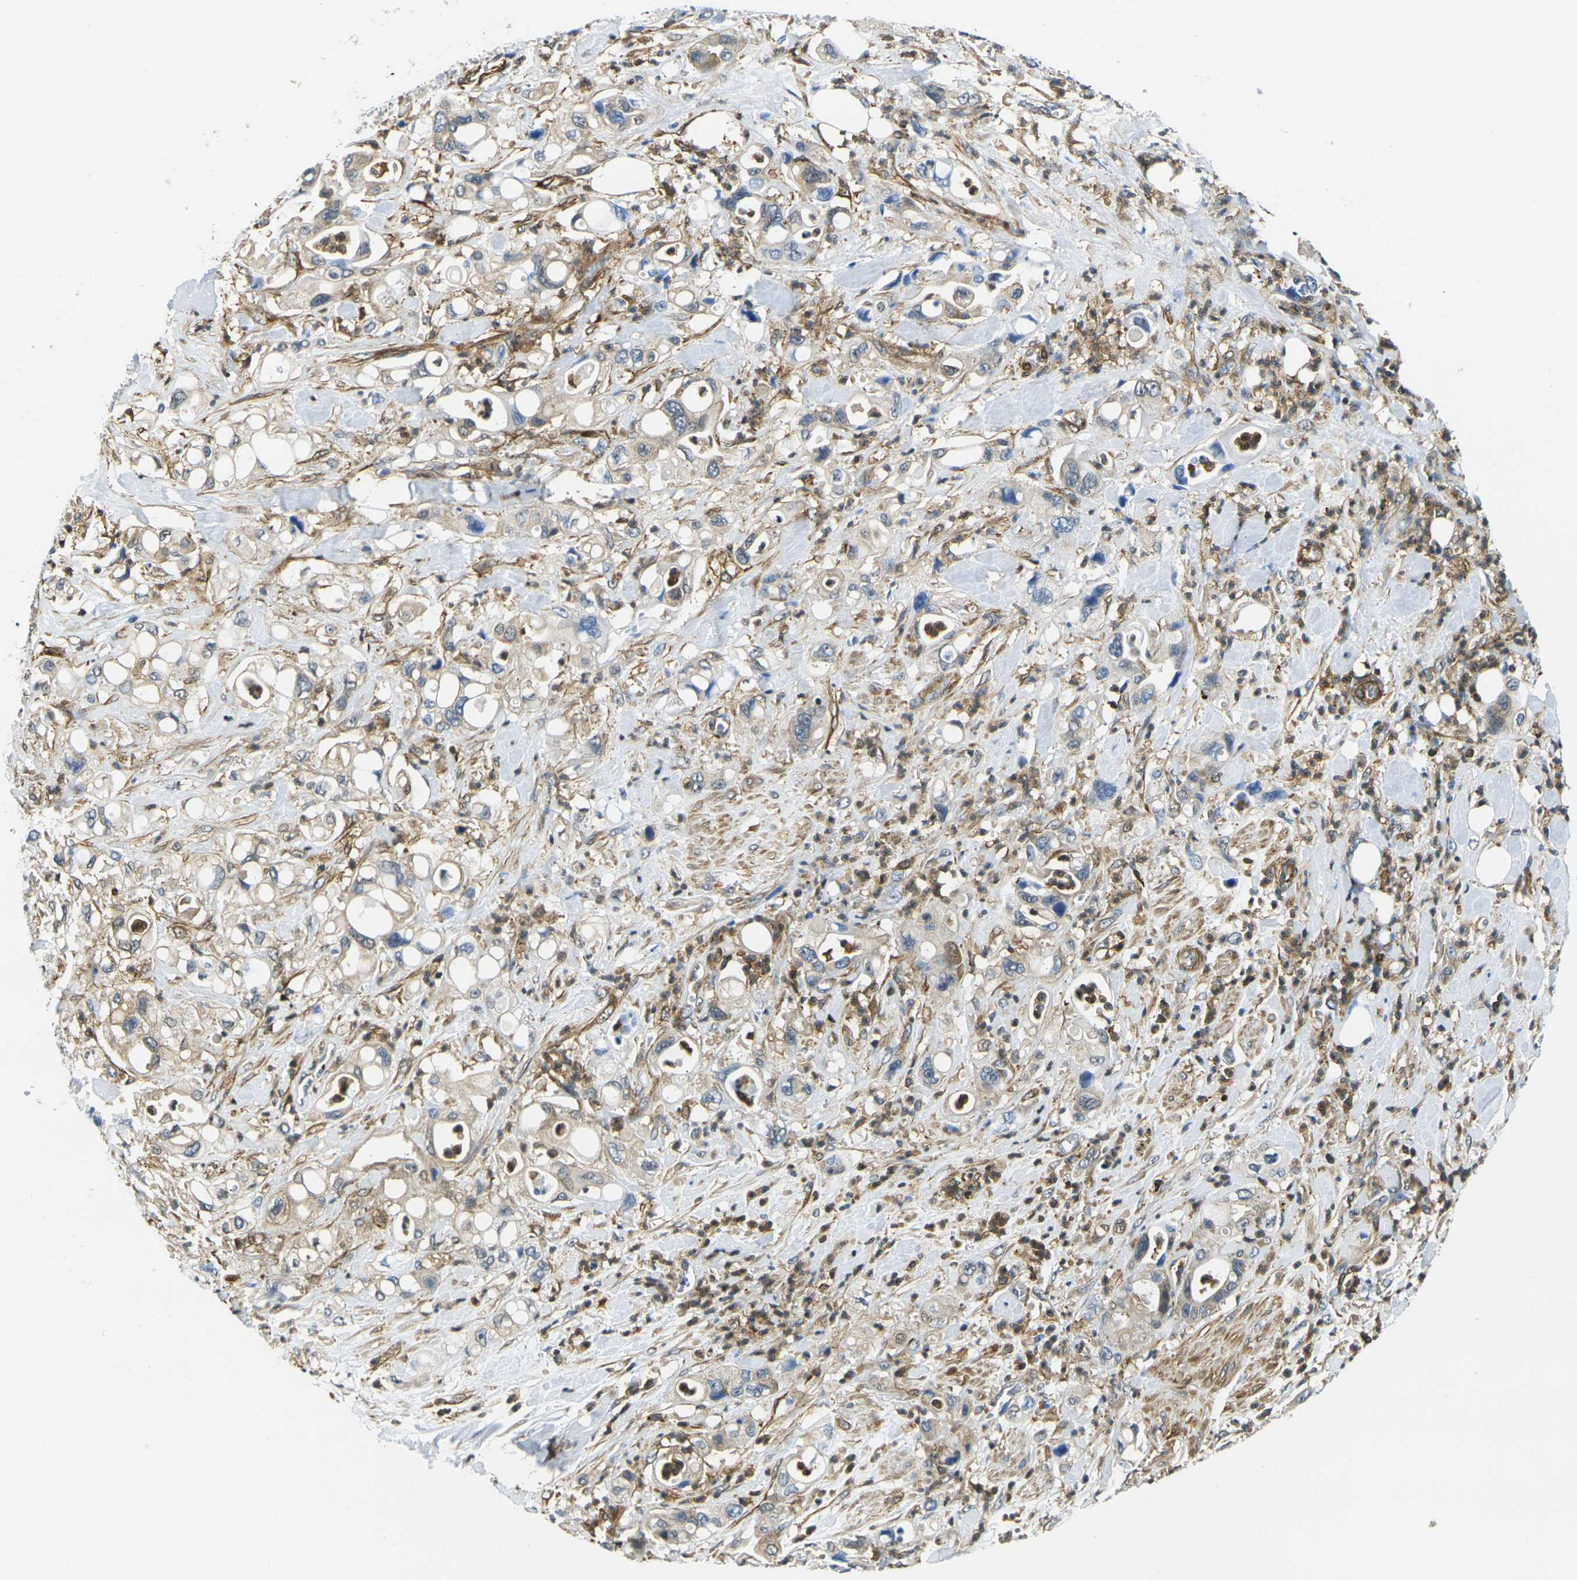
{"staining": {"intensity": "weak", "quantity": "<25%", "location": "cytoplasmic/membranous"}, "tissue": "pancreatic cancer", "cell_type": "Tumor cells", "image_type": "cancer", "snomed": [{"axis": "morphology", "description": "Adenocarcinoma, NOS"}, {"axis": "topography", "description": "Pancreas"}], "caption": "Protein analysis of pancreatic cancer (adenocarcinoma) exhibits no significant expression in tumor cells.", "gene": "LASP1", "patient": {"sex": "male", "age": 70}}